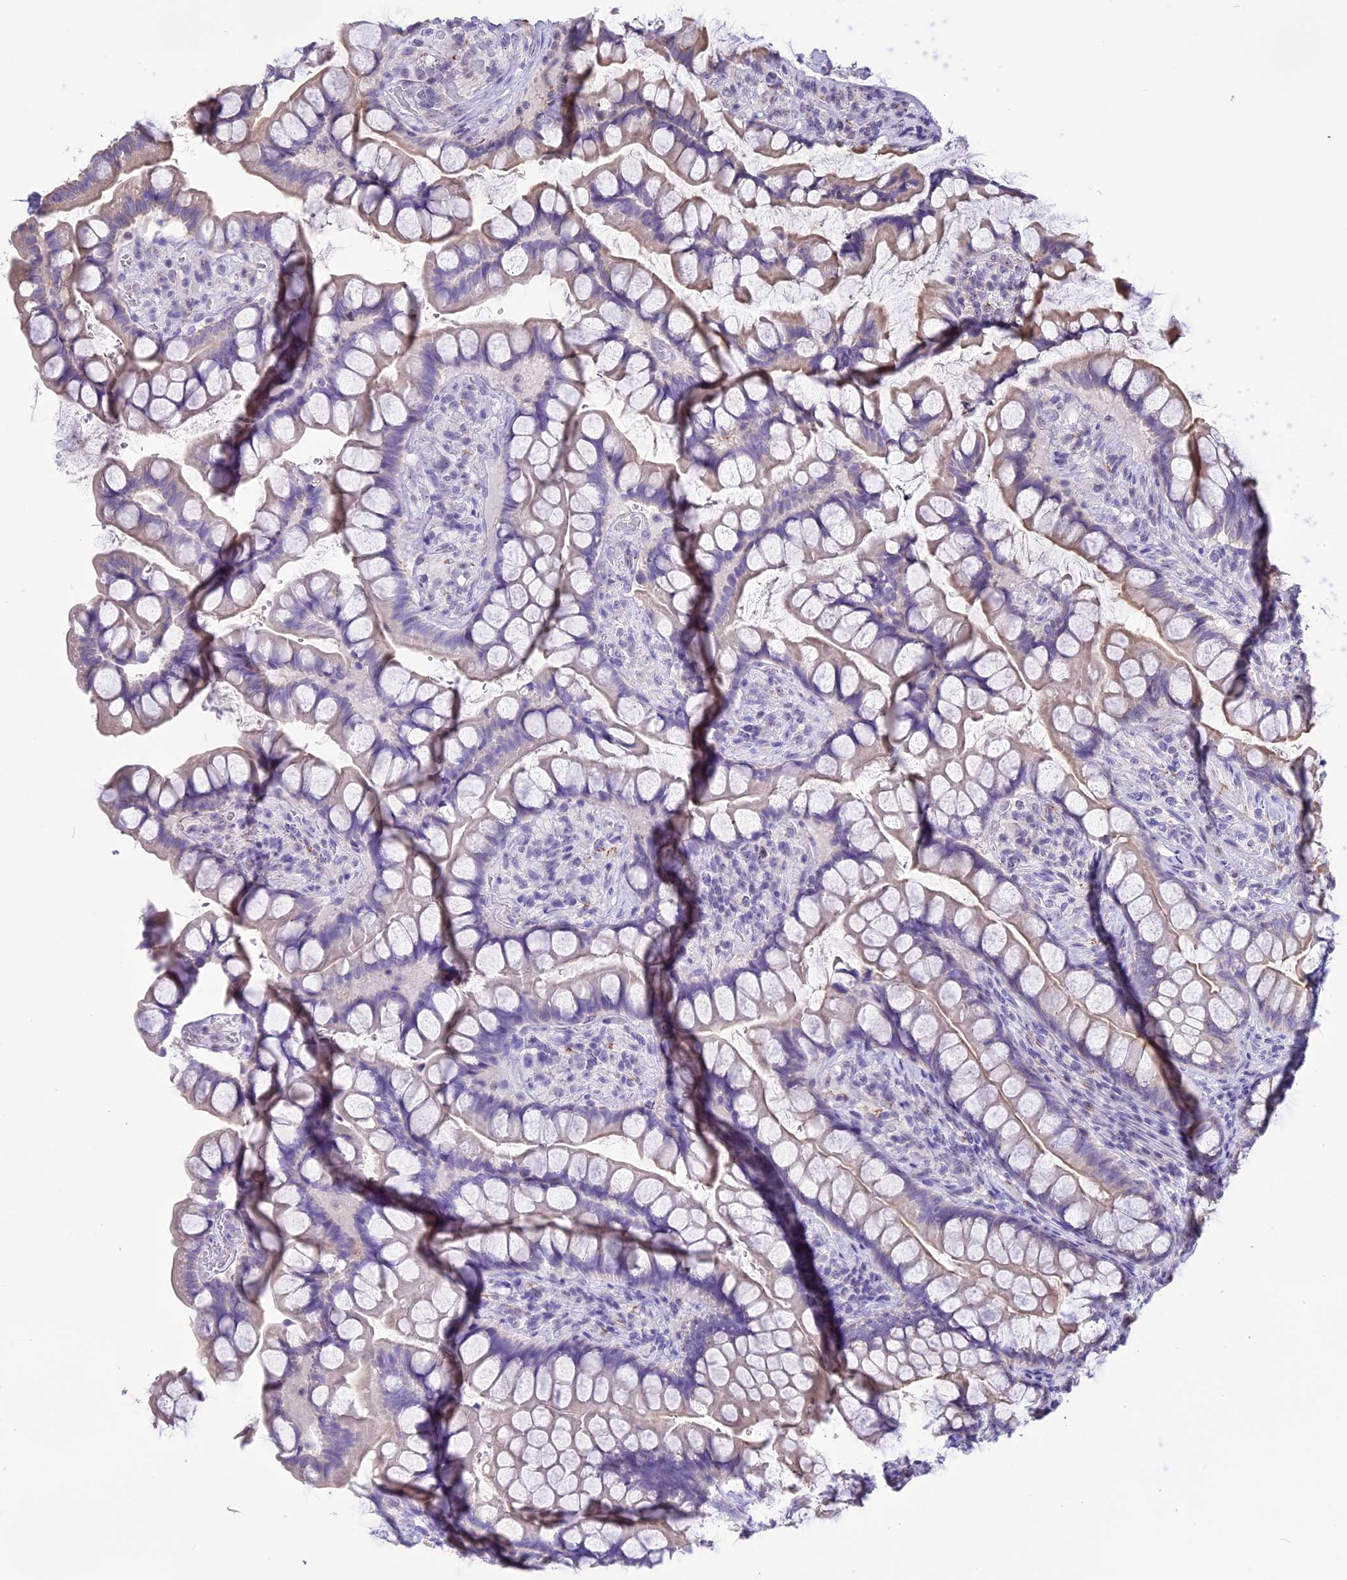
{"staining": {"intensity": "weak", "quantity": "<25%", "location": "cytoplasmic/membranous"}, "tissue": "small intestine", "cell_type": "Glandular cells", "image_type": "normal", "snomed": [{"axis": "morphology", "description": "Normal tissue, NOS"}, {"axis": "topography", "description": "Small intestine"}], "caption": "Micrograph shows no protein positivity in glandular cells of unremarkable small intestine.", "gene": "CMSS1", "patient": {"sex": "male", "age": 70}}